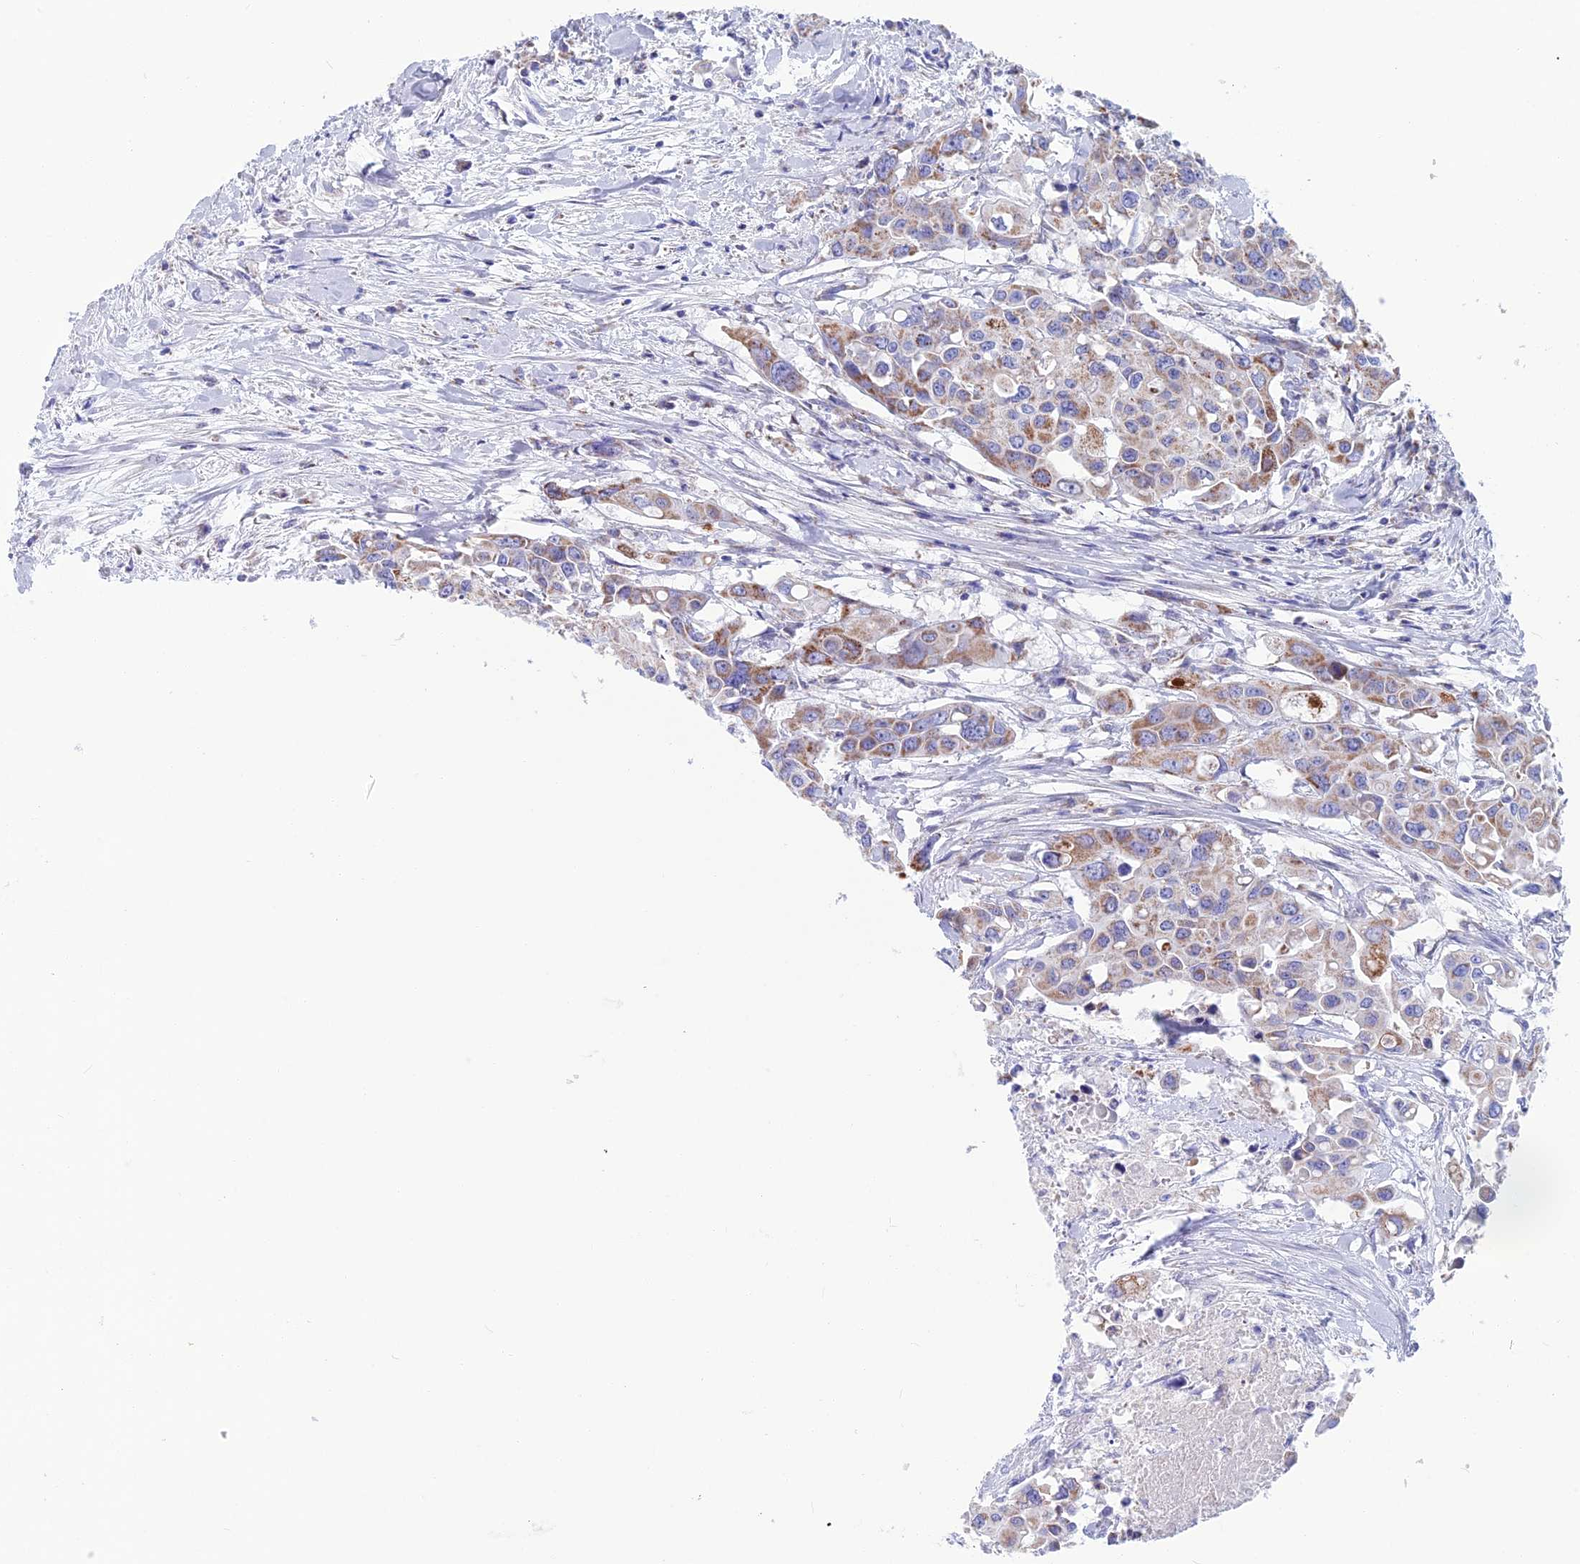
{"staining": {"intensity": "moderate", "quantity": "25%-75%", "location": "cytoplasmic/membranous"}, "tissue": "colorectal cancer", "cell_type": "Tumor cells", "image_type": "cancer", "snomed": [{"axis": "morphology", "description": "Adenocarcinoma, NOS"}, {"axis": "topography", "description": "Colon"}], "caption": "A histopathology image of adenocarcinoma (colorectal) stained for a protein demonstrates moderate cytoplasmic/membranous brown staining in tumor cells.", "gene": "CS", "patient": {"sex": "male", "age": 77}}